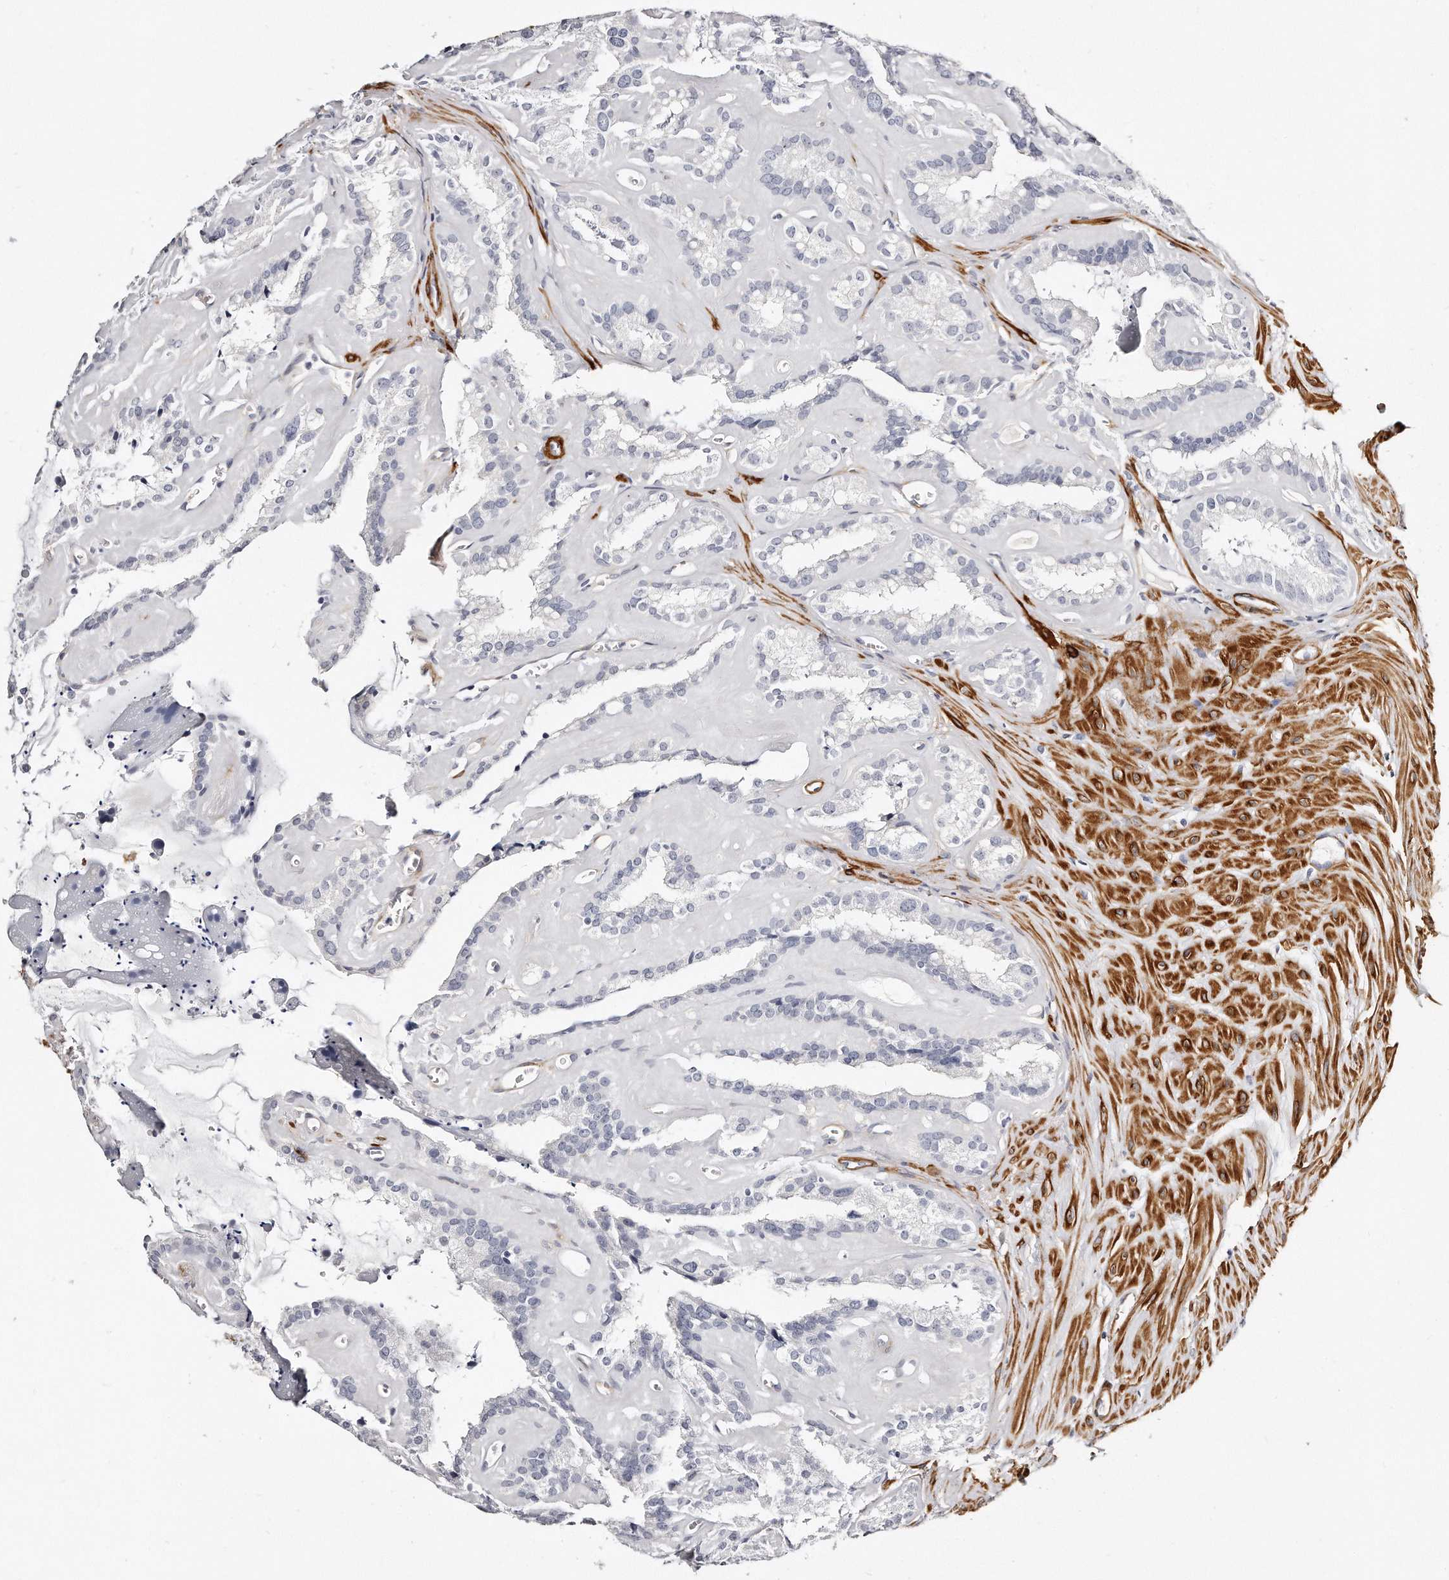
{"staining": {"intensity": "negative", "quantity": "none", "location": "none"}, "tissue": "seminal vesicle", "cell_type": "Glandular cells", "image_type": "normal", "snomed": [{"axis": "morphology", "description": "Normal tissue, NOS"}, {"axis": "topography", "description": "Prostate"}, {"axis": "topography", "description": "Seminal veicle"}], "caption": "Immunohistochemical staining of benign human seminal vesicle displays no significant positivity in glandular cells.", "gene": "LMOD1", "patient": {"sex": "male", "age": 59}}